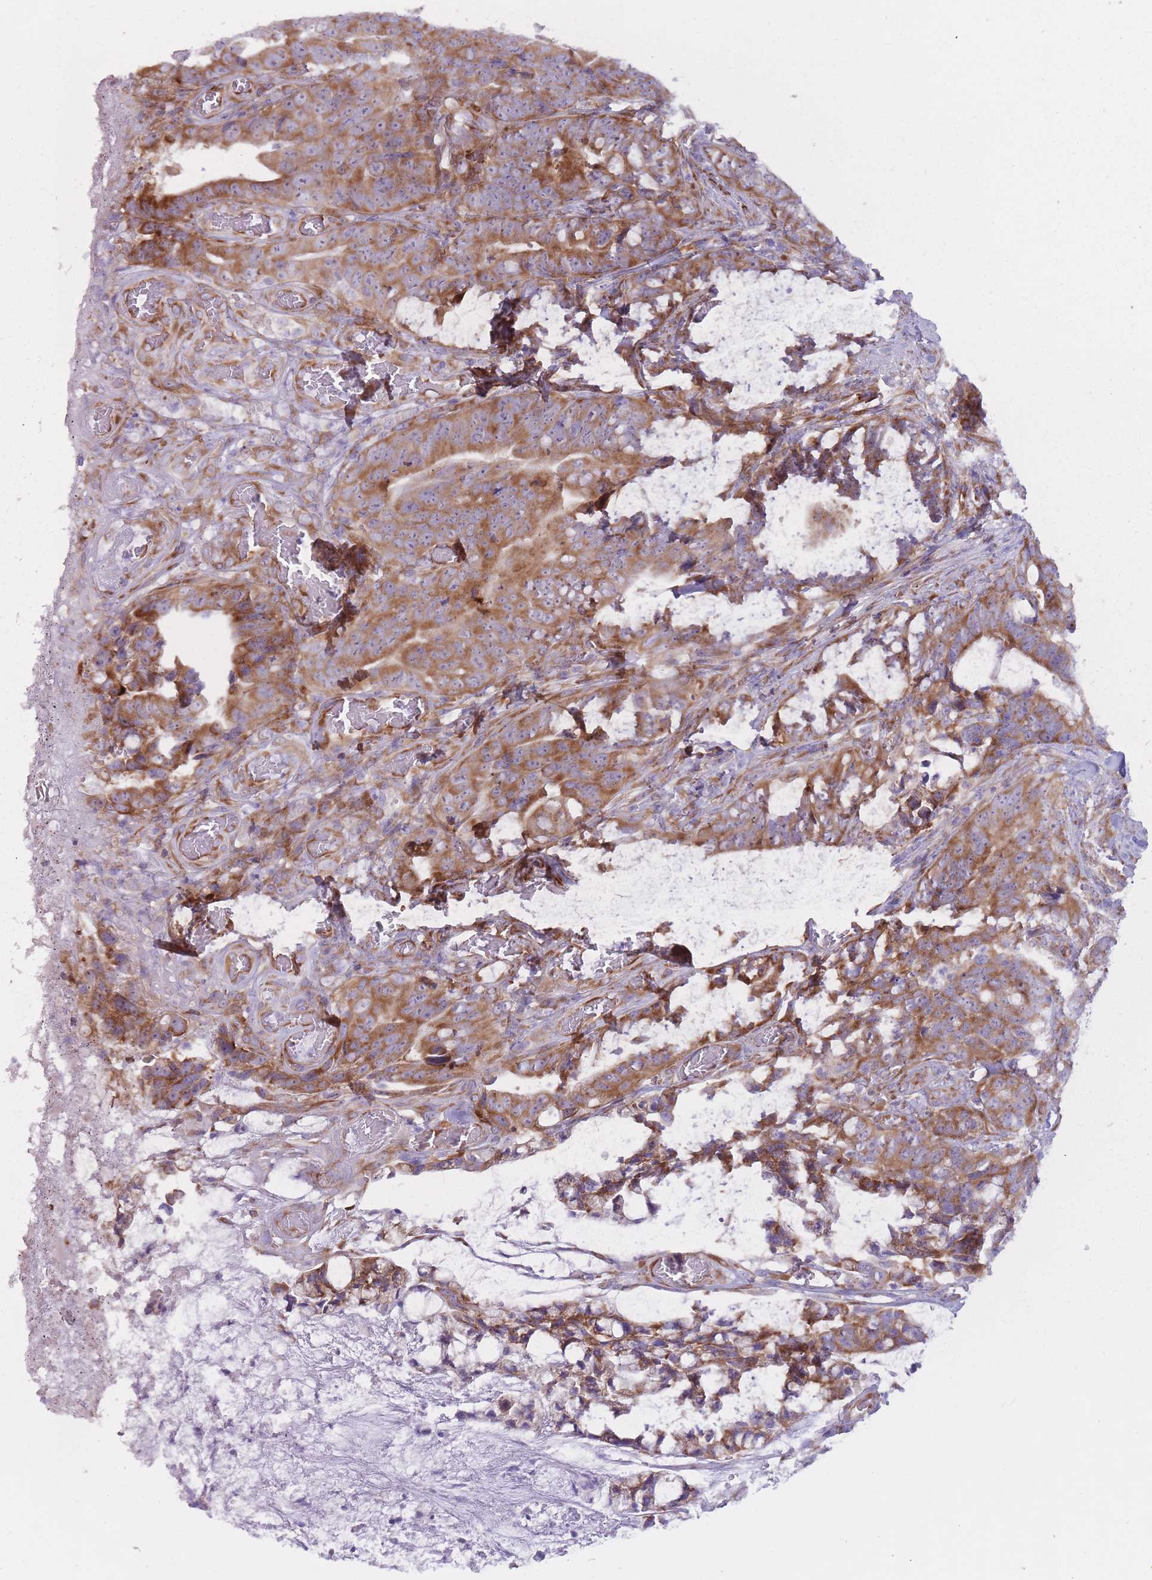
{"staining": {"intensity": "moderate", "quantity": ">75%", "location": "cytoplasmic/membranous"}, "tissue": "colorectal cancer", "cell_type": "Tumor cells", "image_type": "cancer", "snomed": [{"axis": "morphology", "description": "Adenocarcinoma, NOS"}, {"axis": "topography", "description": "Colon"}], "caption": "A high-resolution micrograph shows IHC staining of colorectal adenocarcinoma, which reveals moderate cytoplasmic/membranous staining in about >75% of tumor cells. (DAB (3,3'-diaminobenzidine) IHC with brightfield microscopy, high magnification).", "gene": "RPL18", "patient": {"sex": "female", "age": 82}}